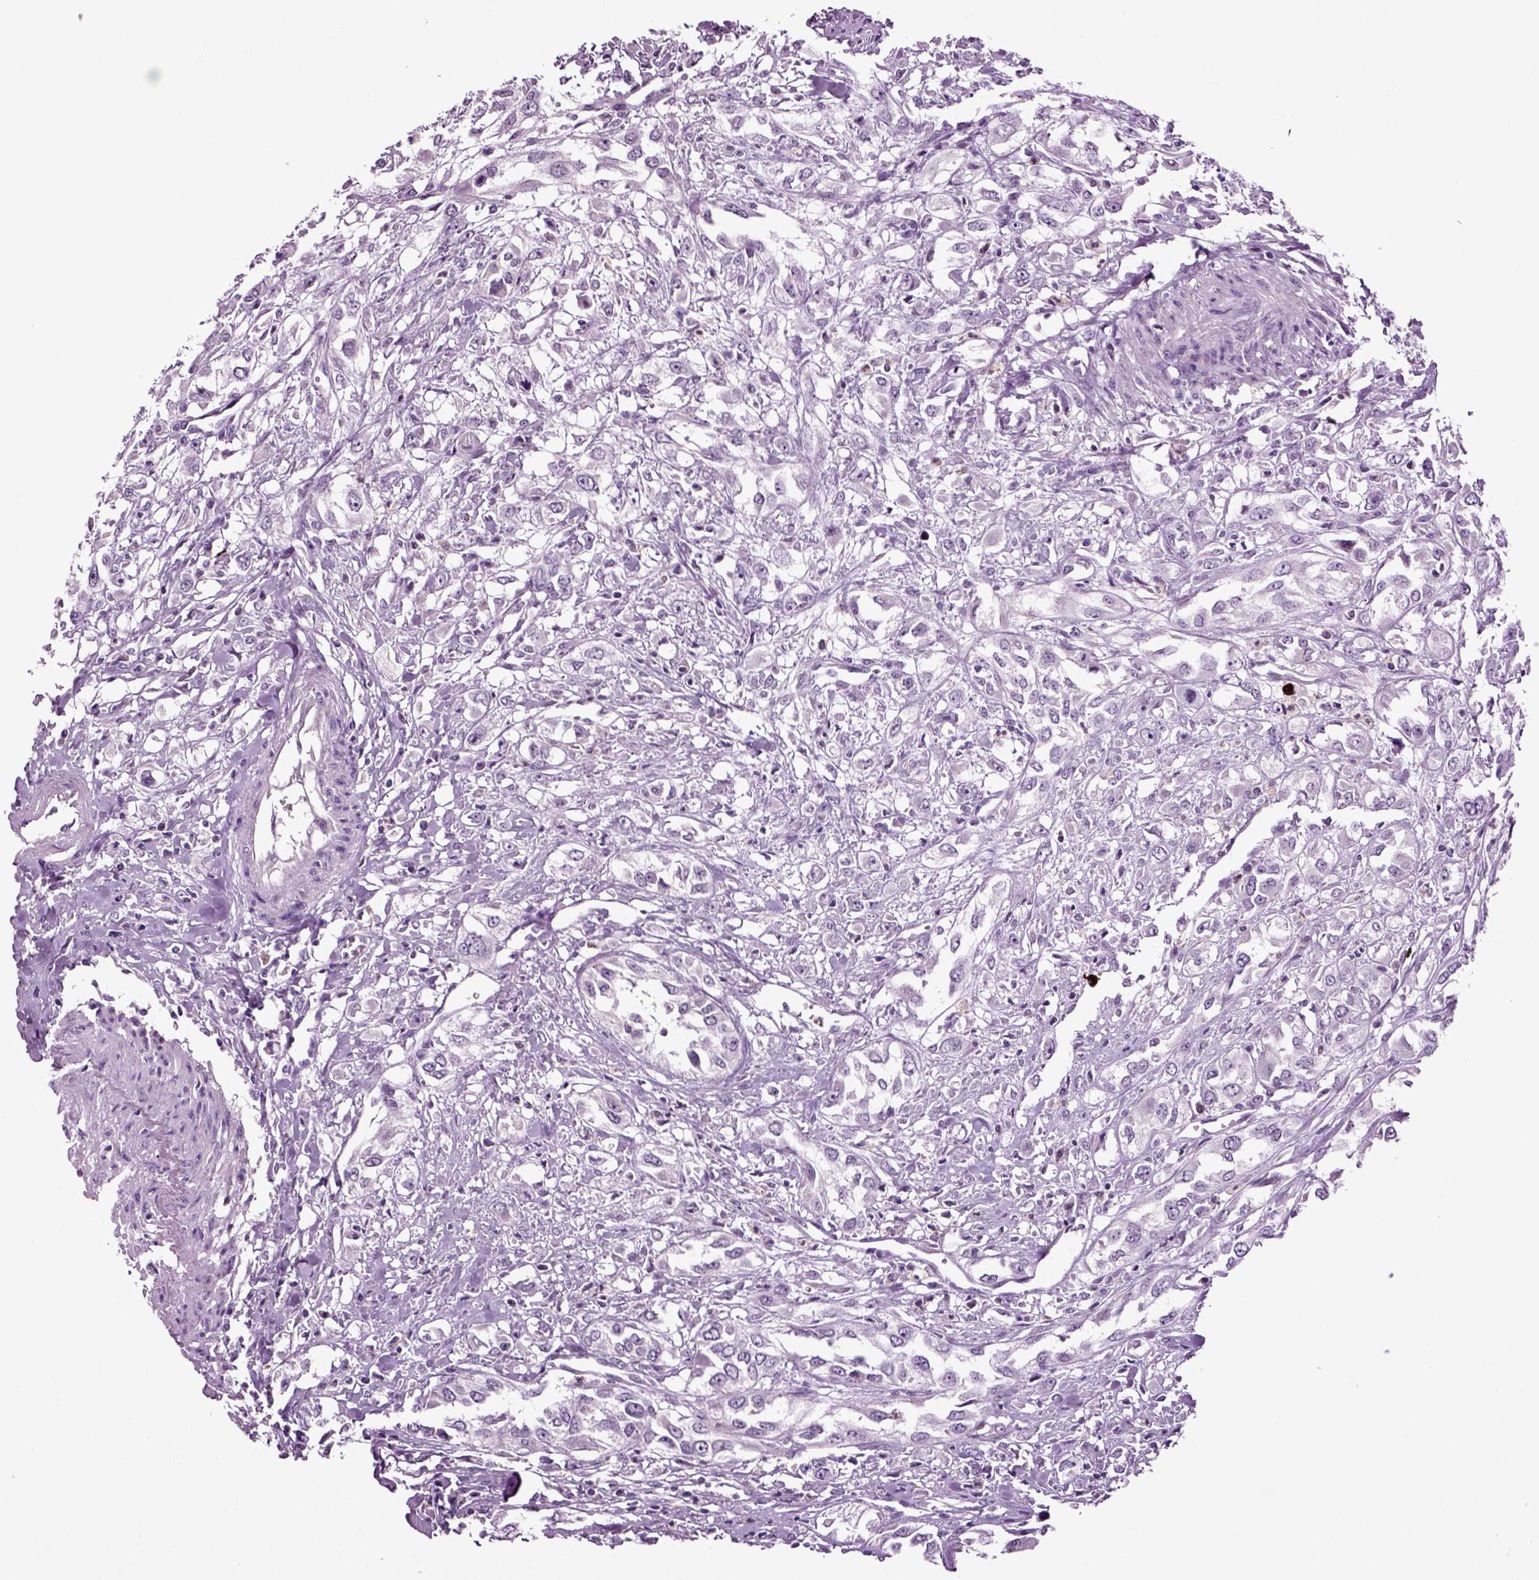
{"staining": {"intensity": "negative", "quantity": "none", "location": "none"}, "tissue": "urothelial cancer", "cell_type": "Tumor cells", "image_type": "cancer", "snomed": [{"axis": "morphology", "description": "Urothelial carcinoma, High grade"}, {"axis": "topography", "description": "Urinary bladder"}], "caption": "This micrograph is of urothelial cancer stained with immunohistochemistry to label a protein in brown with the nuclei are counter-stained blue. There is no positivity in tumor cells.", "gene": "FGF11", "patient": {"sex": "male", "age": 67}}